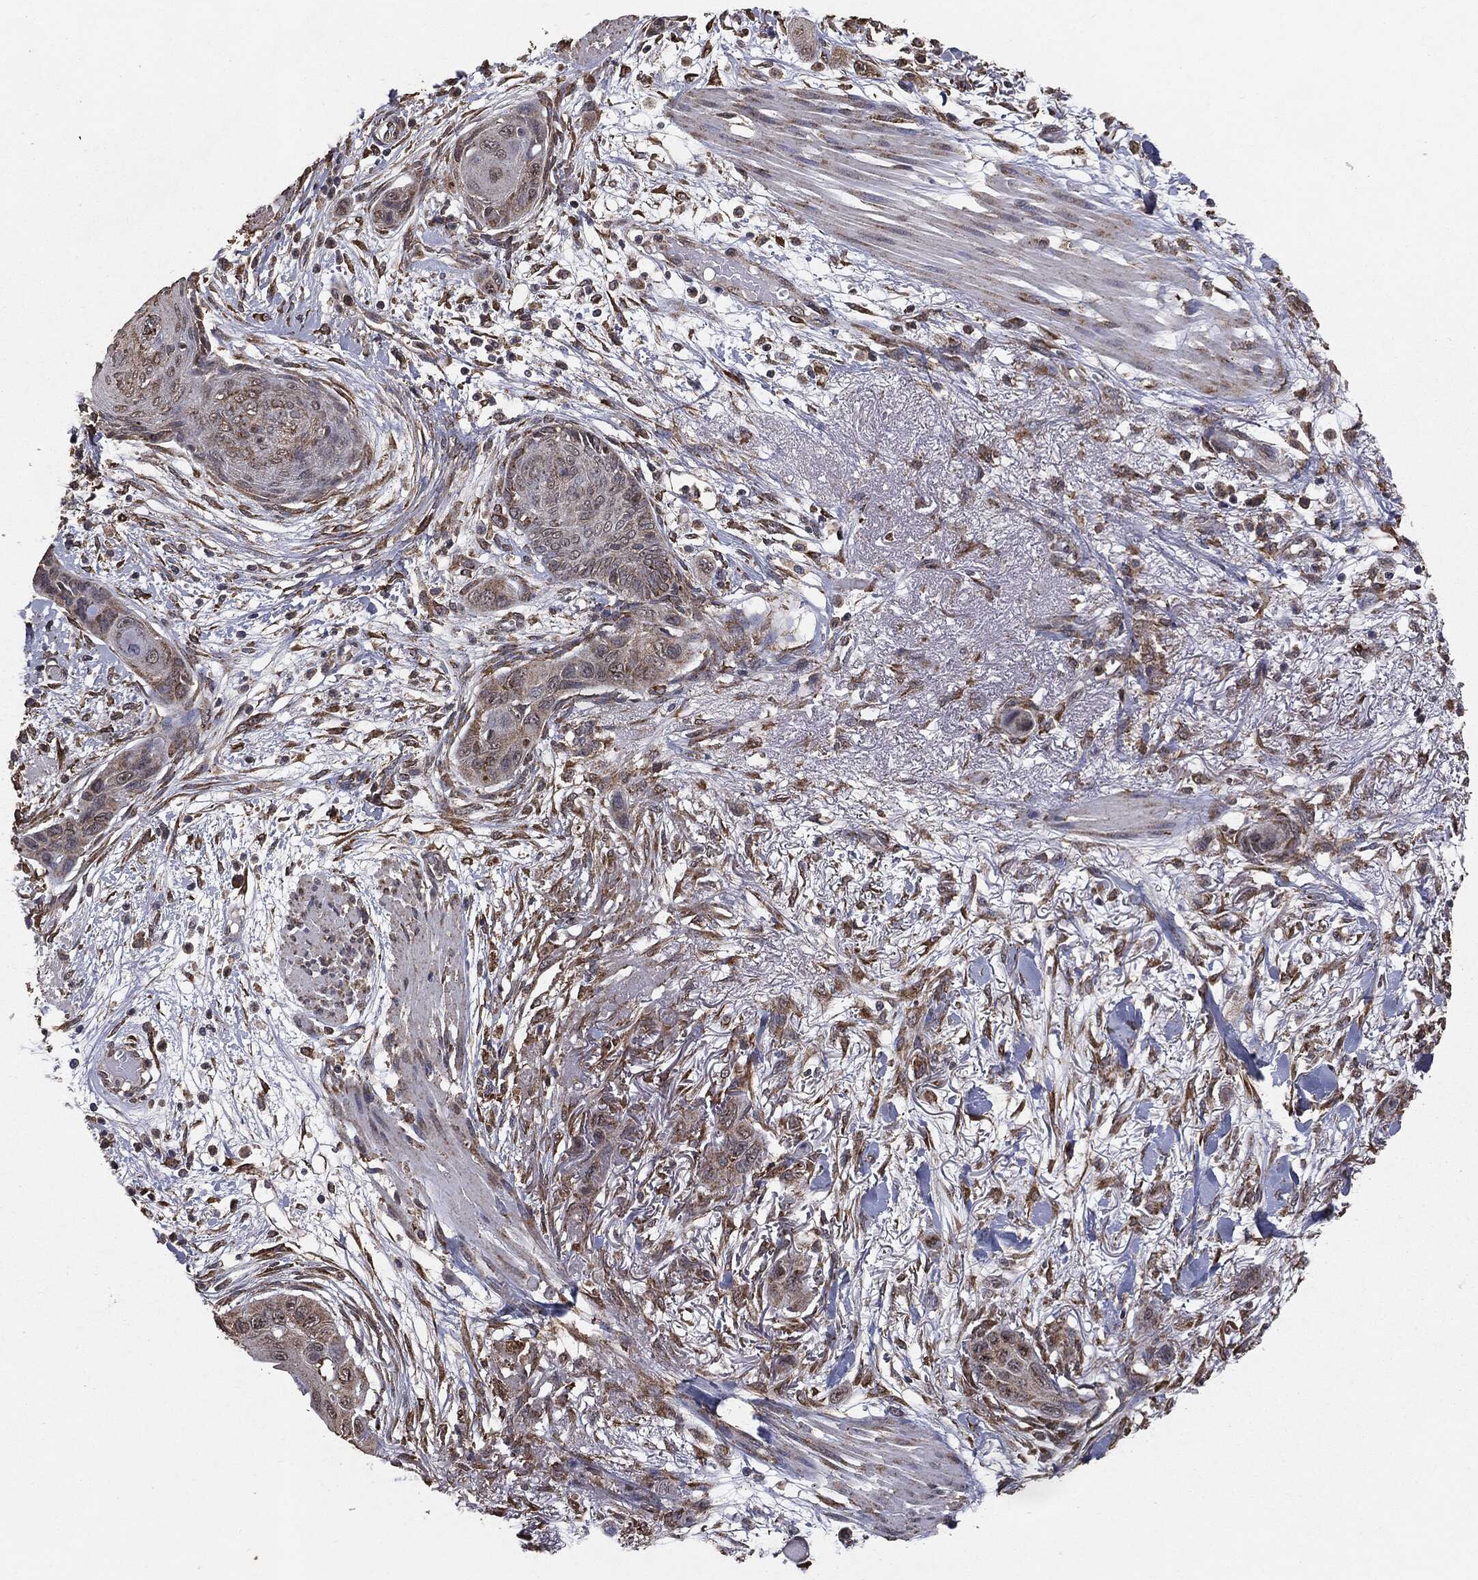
{"staining": {"intensity": "weak", "quantity": "<25%", "location": "cytoplasmic/membranous"}, "tissue": "skin cancer", "cell_type": "Tumor cells", "image_type": "cancer", "snomed": [{"axis": "morphology", "description": "Squamous cell carcinoma, NOS"}, {"axis": "topography", "description": "Skin"}], "caption": "Protein analysis of skin squamous cell carcinoma shows no significant staining in tumor cells.", "gene": "MTOR", "patient": {"sex": "male", "age": 79}}